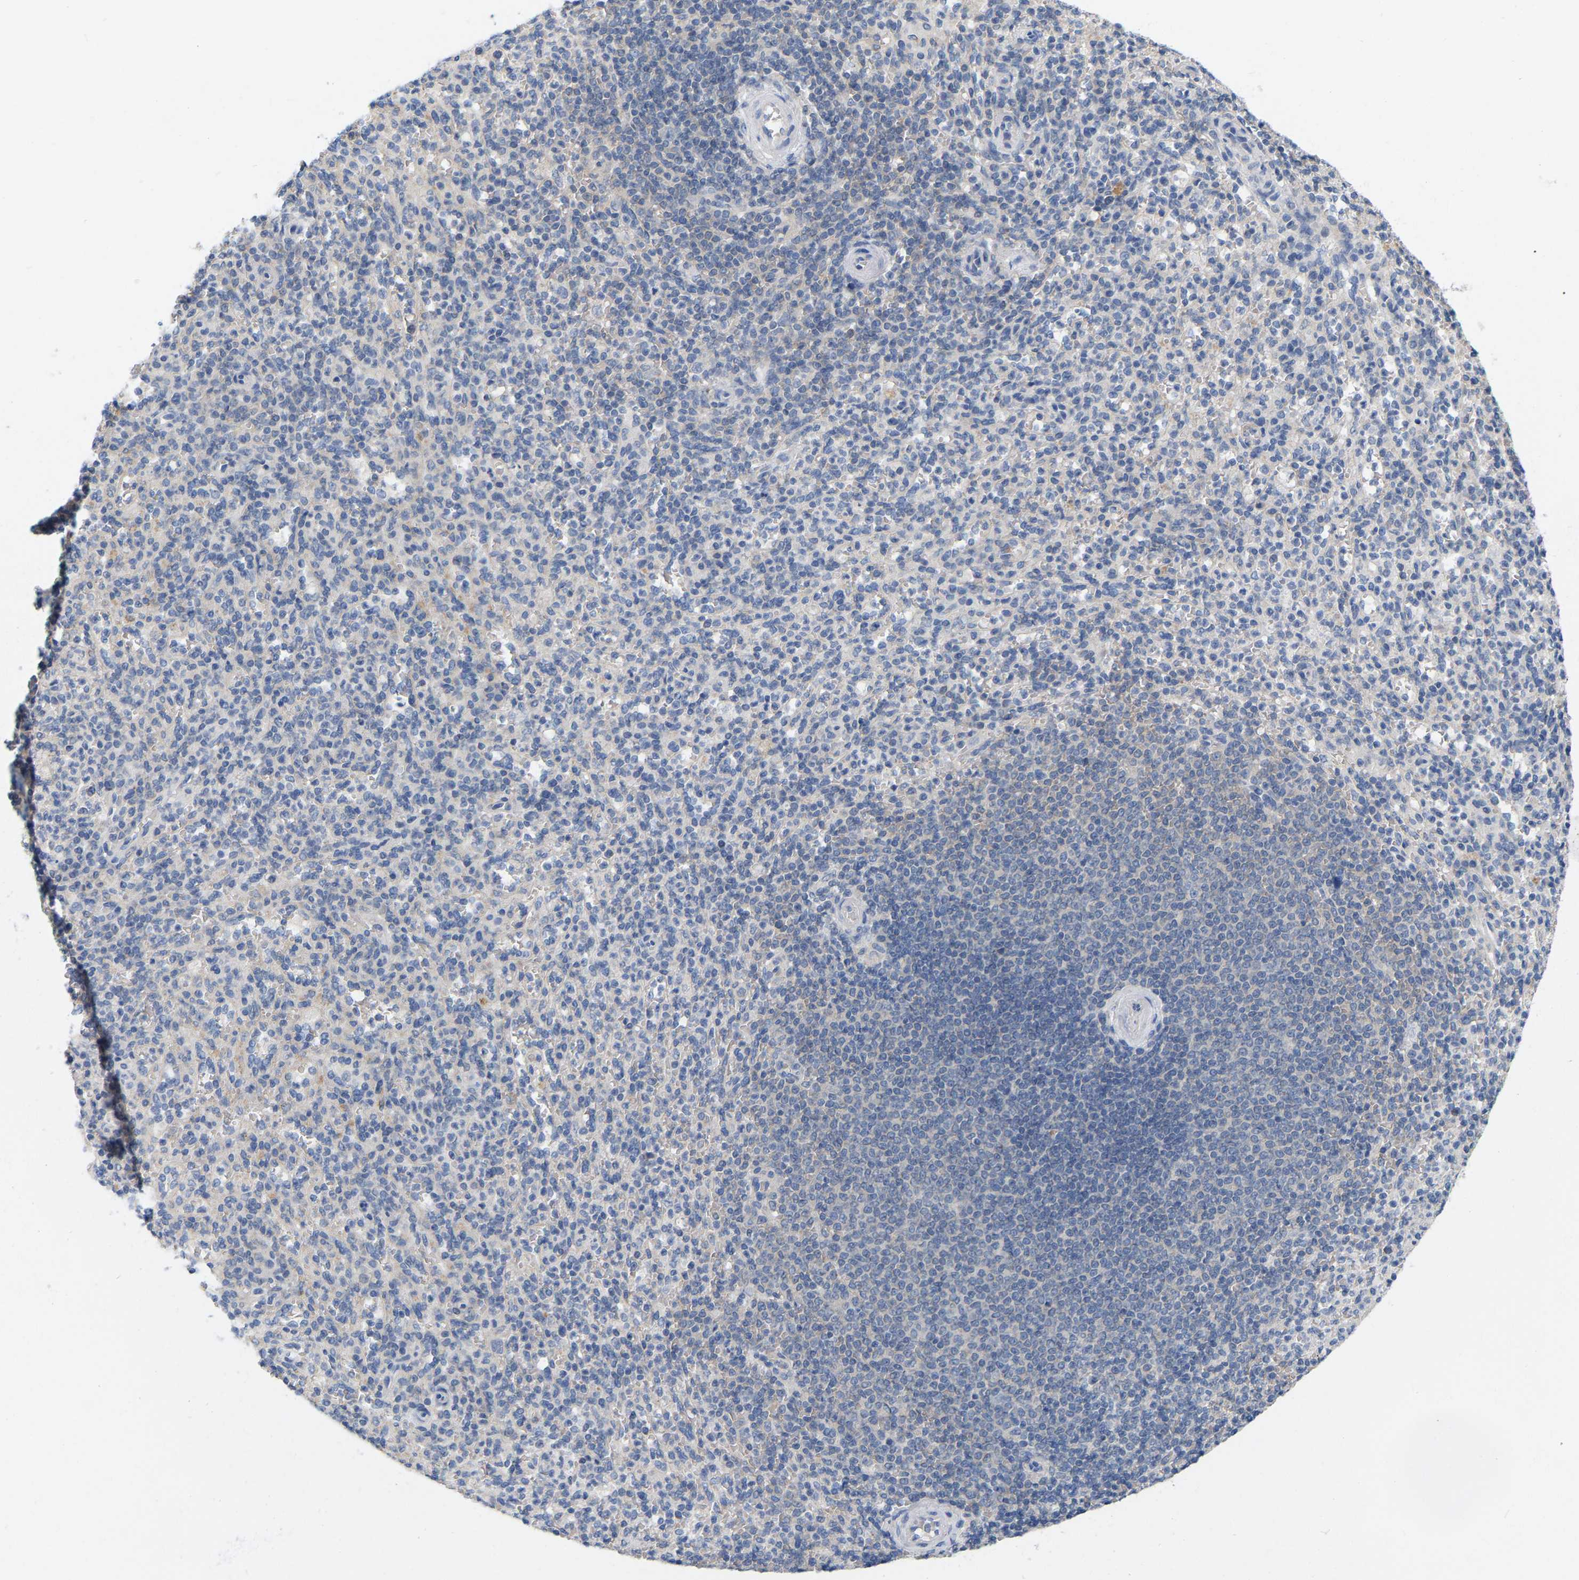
{"staining": {"intensity": "negative", "quantity": "none", "location": "none"}, "tissue": "spleen", "cell_type": "Cells in red pulp", "image_type": "normal", "snomed": [{"axis": "morphology", "description": "Normal tissue, NOS"}, {"axis": "topography", "description": "Spleen"}], "caption": "Immunohistochemical staining of normal spleen reveals no significant expression in cells in red pulp.", "gene": "WIPI2", "patient": {"sex": "male", "age": 36}}